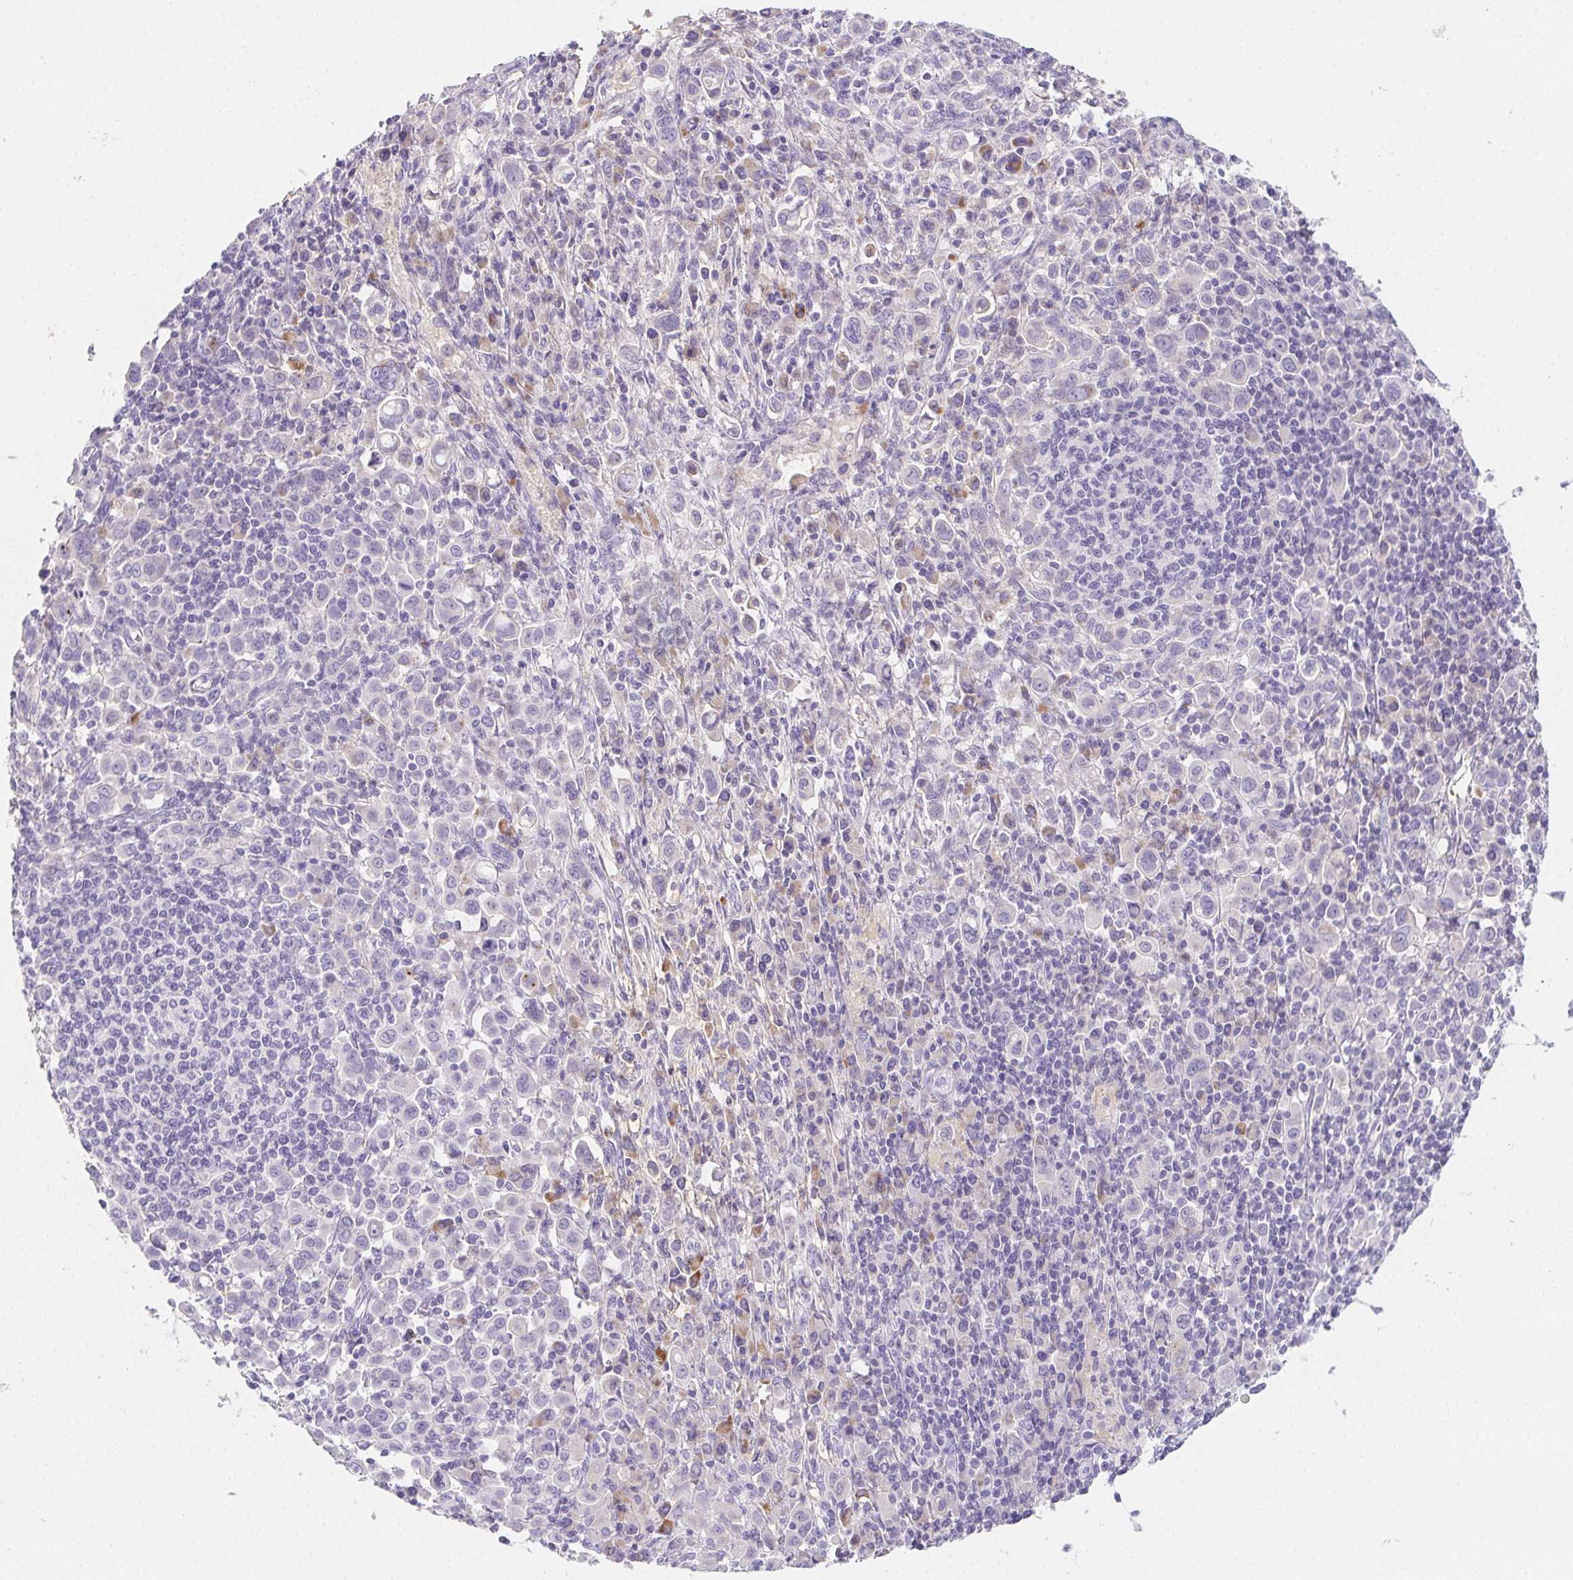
{"staining": {"intensity": "negative", "quantity": "none", "location": "none"}, "tissue": "stomach cancer", "cell_type": "Tumor cells", "image_type": "cancer", "snomed": [{"axis": "morphology", "description": "Adenocarcinoma, NOS"}, {"axis": "topography", "description": "Stomach, upper"}], "caption": "Immunohistochemistry (IHC) photomicrograph of neoplastic tissue: stomach cancer stained with DAB shows no significant protein positivity in tumor cells.", "gene": "ITIH2", "patient": {"sex": "male", "age": 75}}